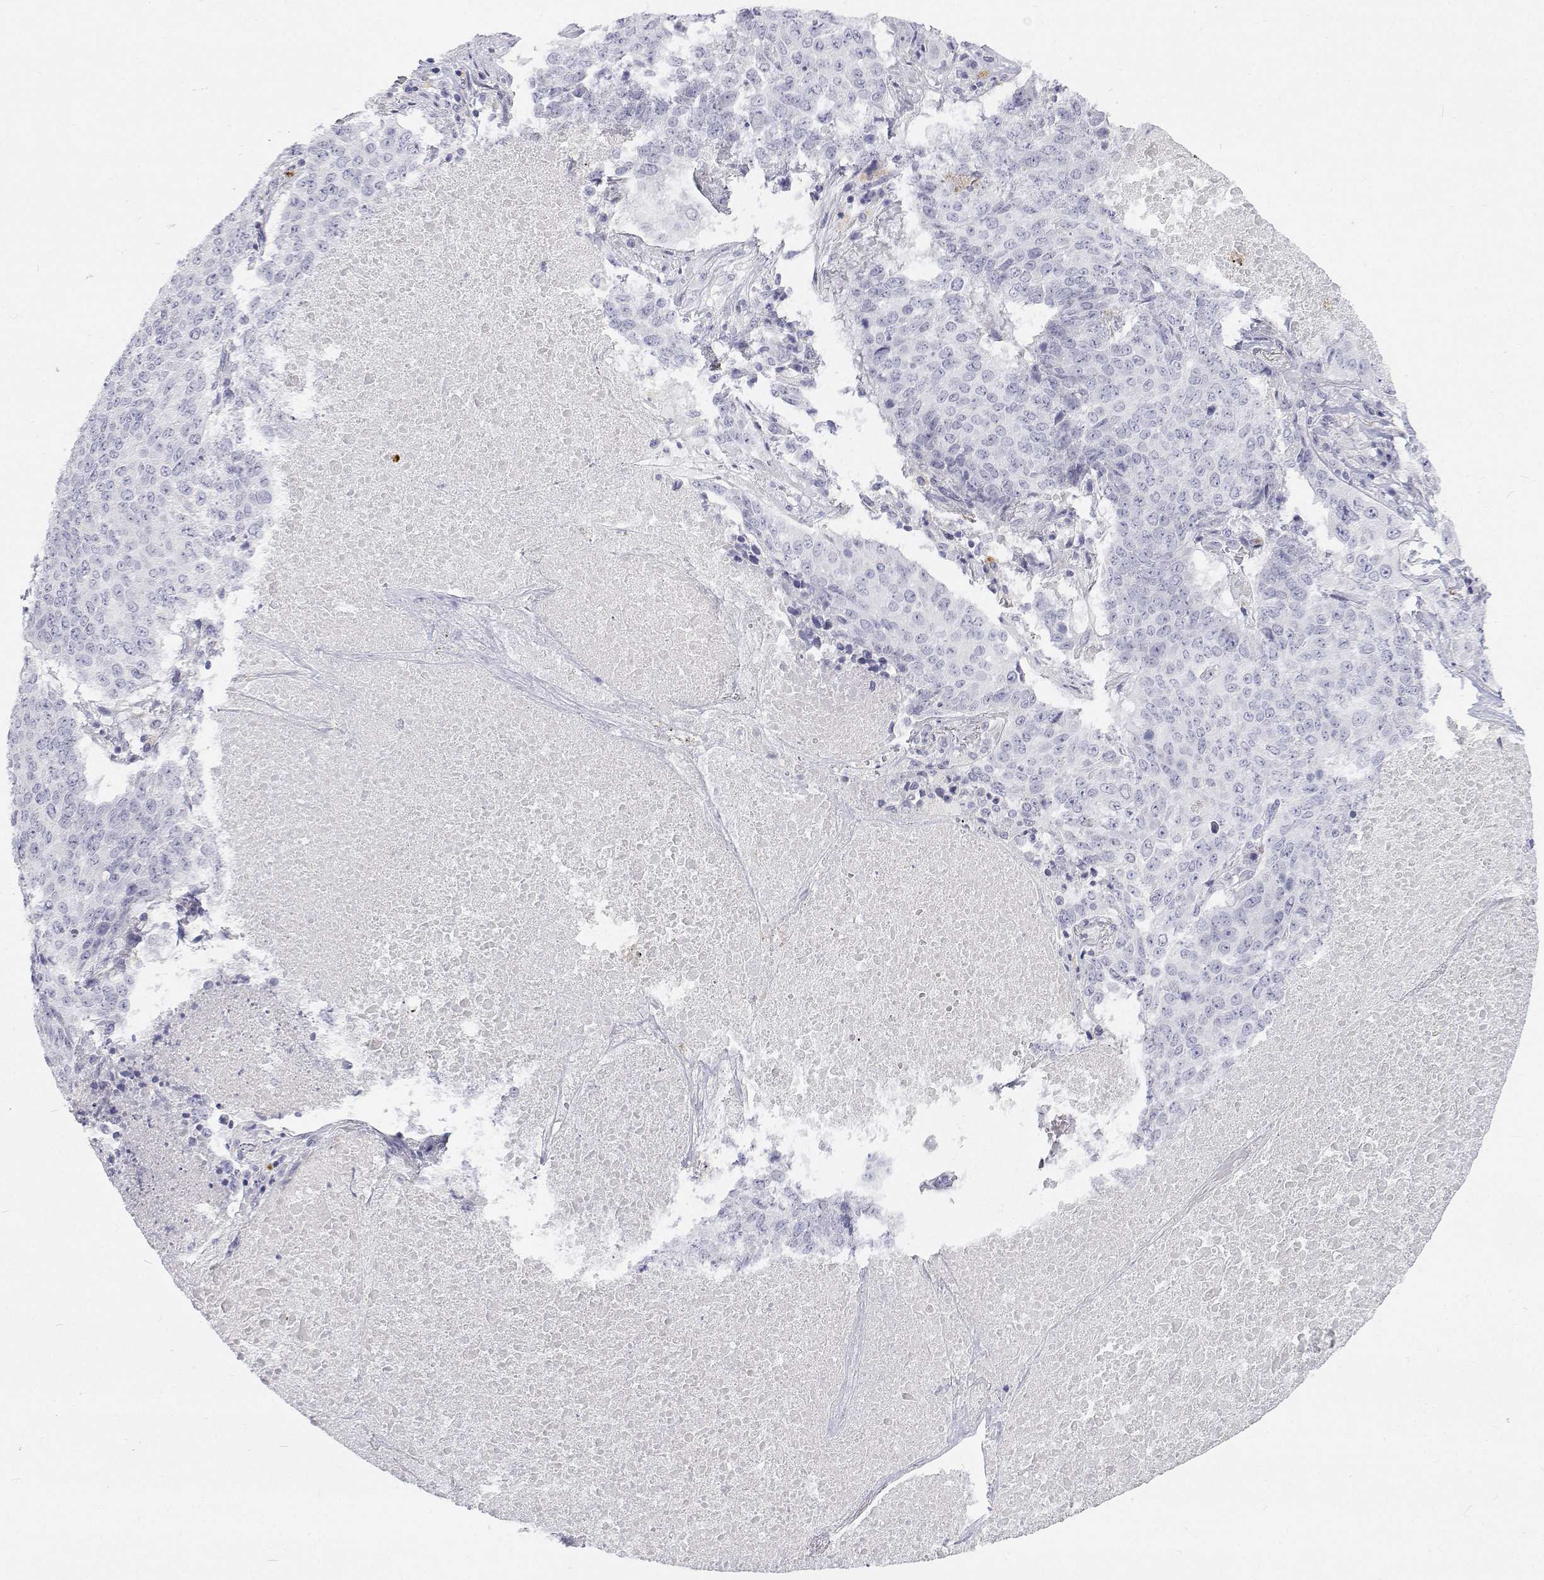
{"staining": {"intensity": "negative", "quantity": "none", "location": "none"}, "tissue": "lung cancer", "cell_type": "Tumor cells", "image_type": "cancer", "snomed": [{"axis": "morphology", "description": "Normal tissue, NOS"}, {"axis": "morphology", "description": "Squamous cell carcinoma, NOS"}, {"axis": "topography", "description": "Bronchus"}, {"axis": "topography", "description": "Lung"}], "caption": "The immunohistochemistry (IHC) image has no significant expression in tumor cells of squamous cell carcinoma (lung) tissue.", "gene": "NCR2", "patient": {"sex": "male", "age": 64}}